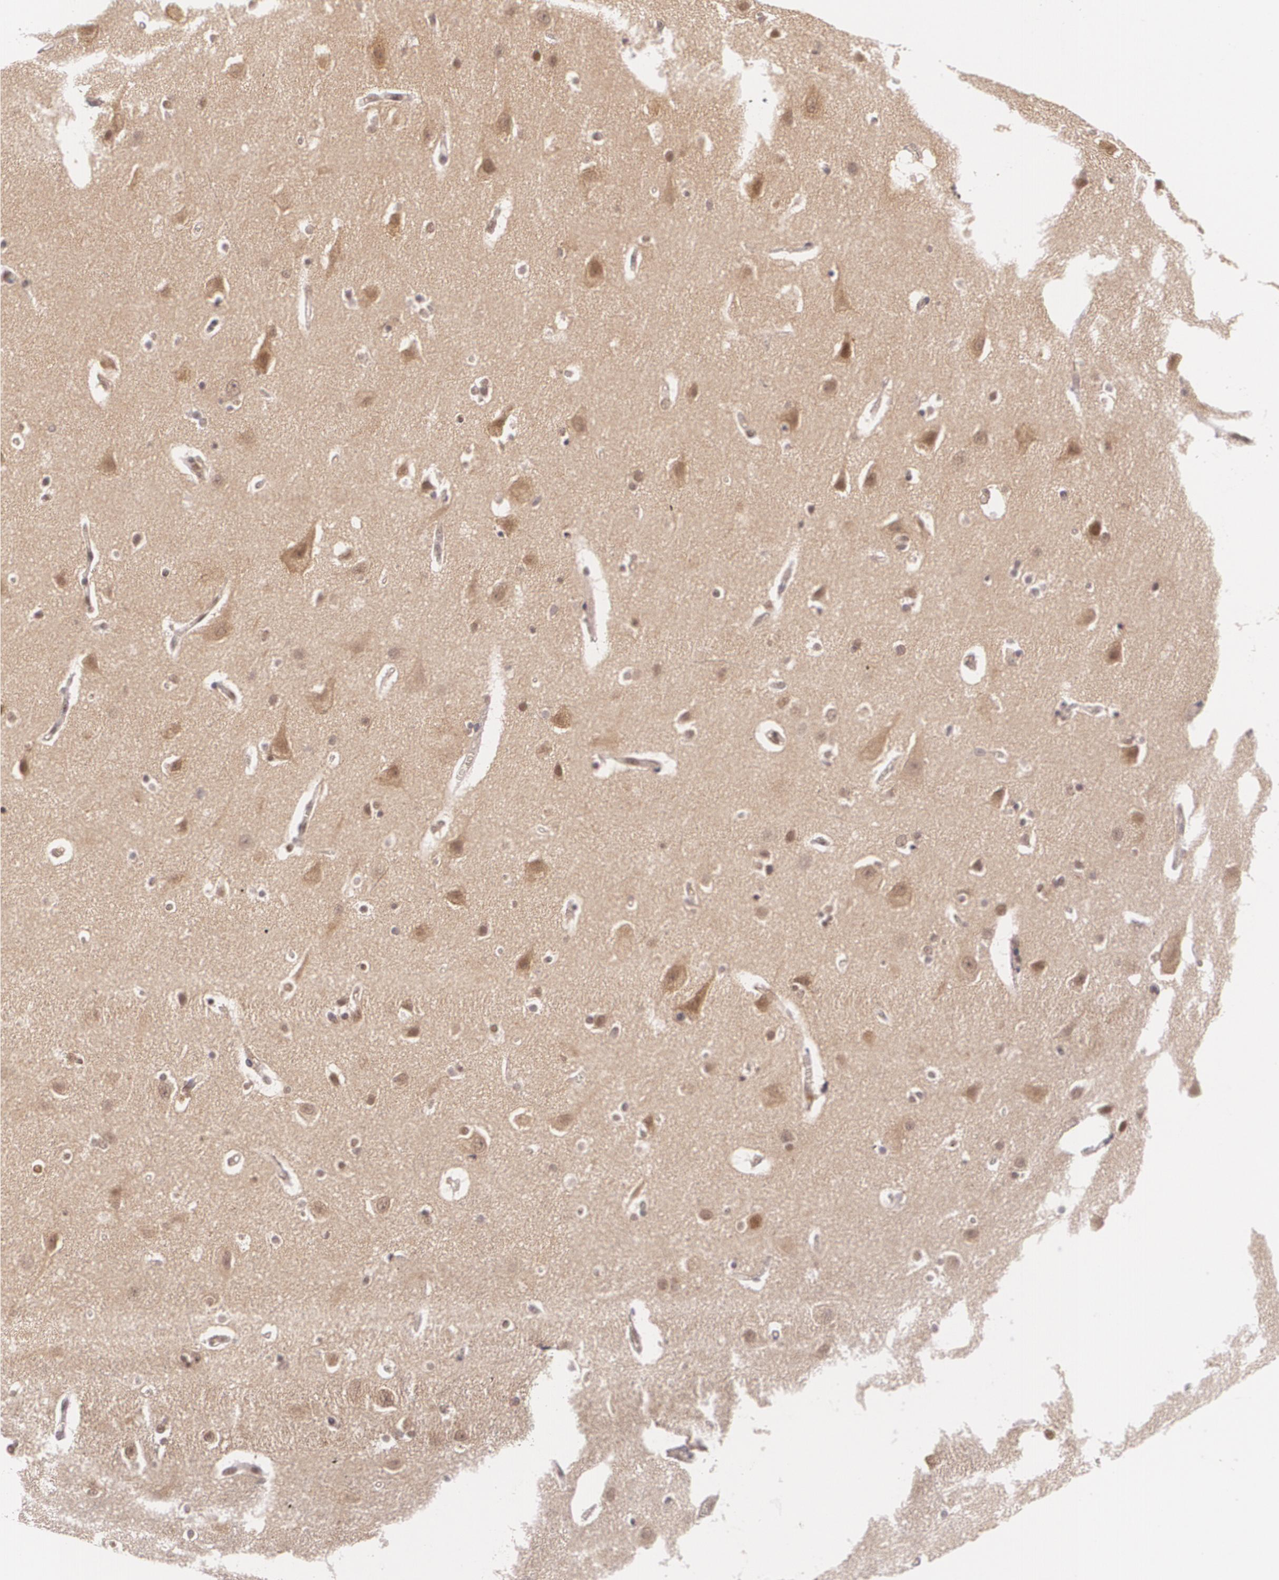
{"staining": {"intensity": "weak", "quantity": "25%-75%", "location": "nuclear"}, "tissue": "caudate", "cell_type": "Glial cells", "image_type": "normal", "snomed": [{"axis": "morphology", "description": "Normal tissue, NOS"}, {"axis": "topography", "description": "Lateral ventricle wall"}], "caption": "DAB (3,3'-diaminobenzidine) immunohistochemical staining of benign human caudate reveals weak nuclear protein staining in about 25%-75% of glial cells.", "gene": "CUL2", "patient": {"sex": "female", "age": 54}}